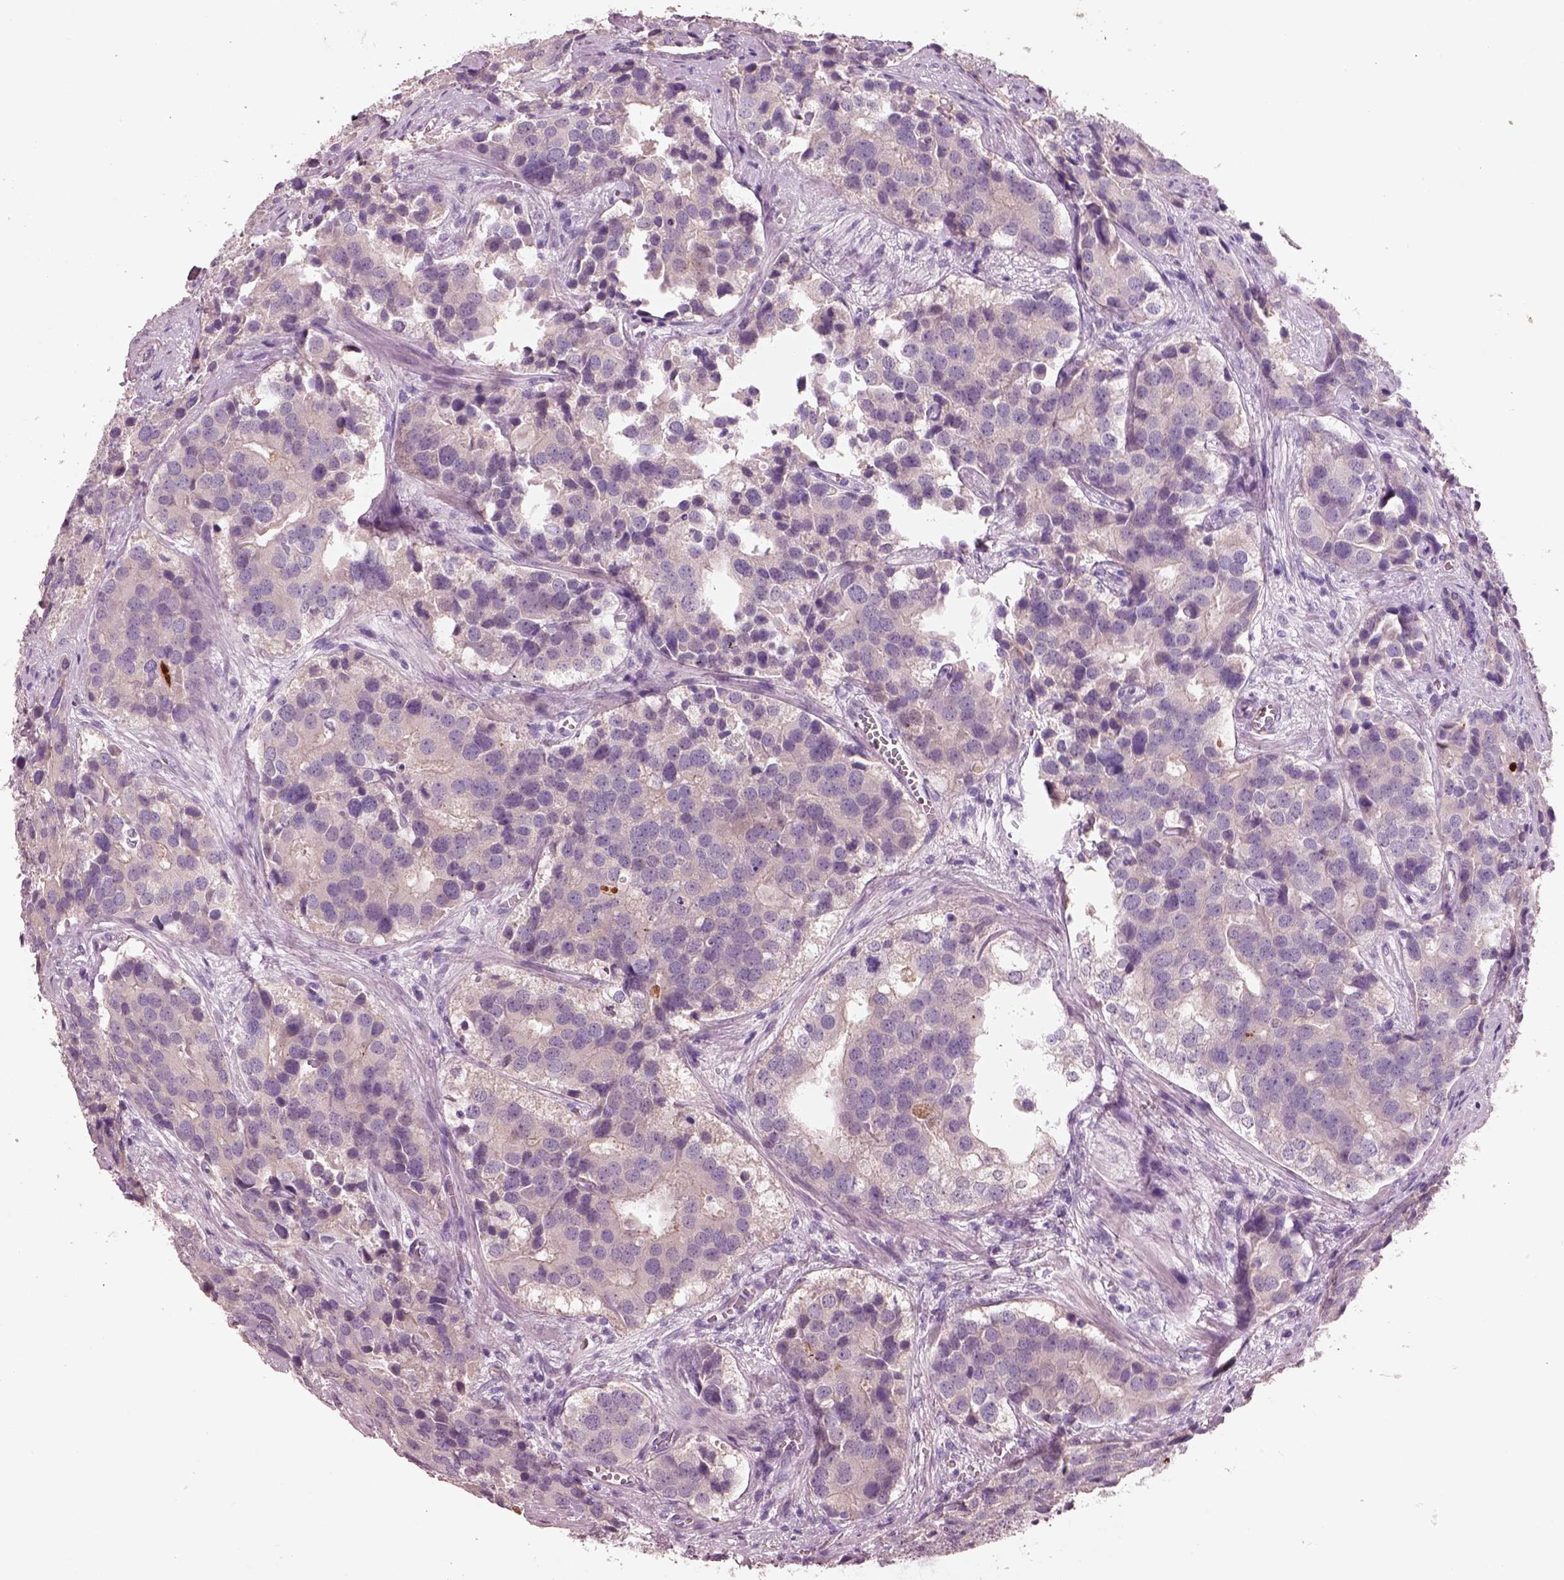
{"staining": {"intensity": "negative", "quantity": "none", "location": "none"}, "tissue": "prostate cancer", "cell_type": "Tumor cells", "image_type": "cancer", "snomed": [{"axis": "morphology", "description": "Adenocarcinoma, NOS"}, {"axis": "topography", "description": "Prostate and seminal vesicle, NOS"}], "caption": "An immunohistochemistry histopathology image of adenocarcinoma (prostate) is shown. There is no staining in tumor cells of adenocarcinoma (prostate).", "gene": "IGLL1", "patient": {"sex": "male", "age": 63}}